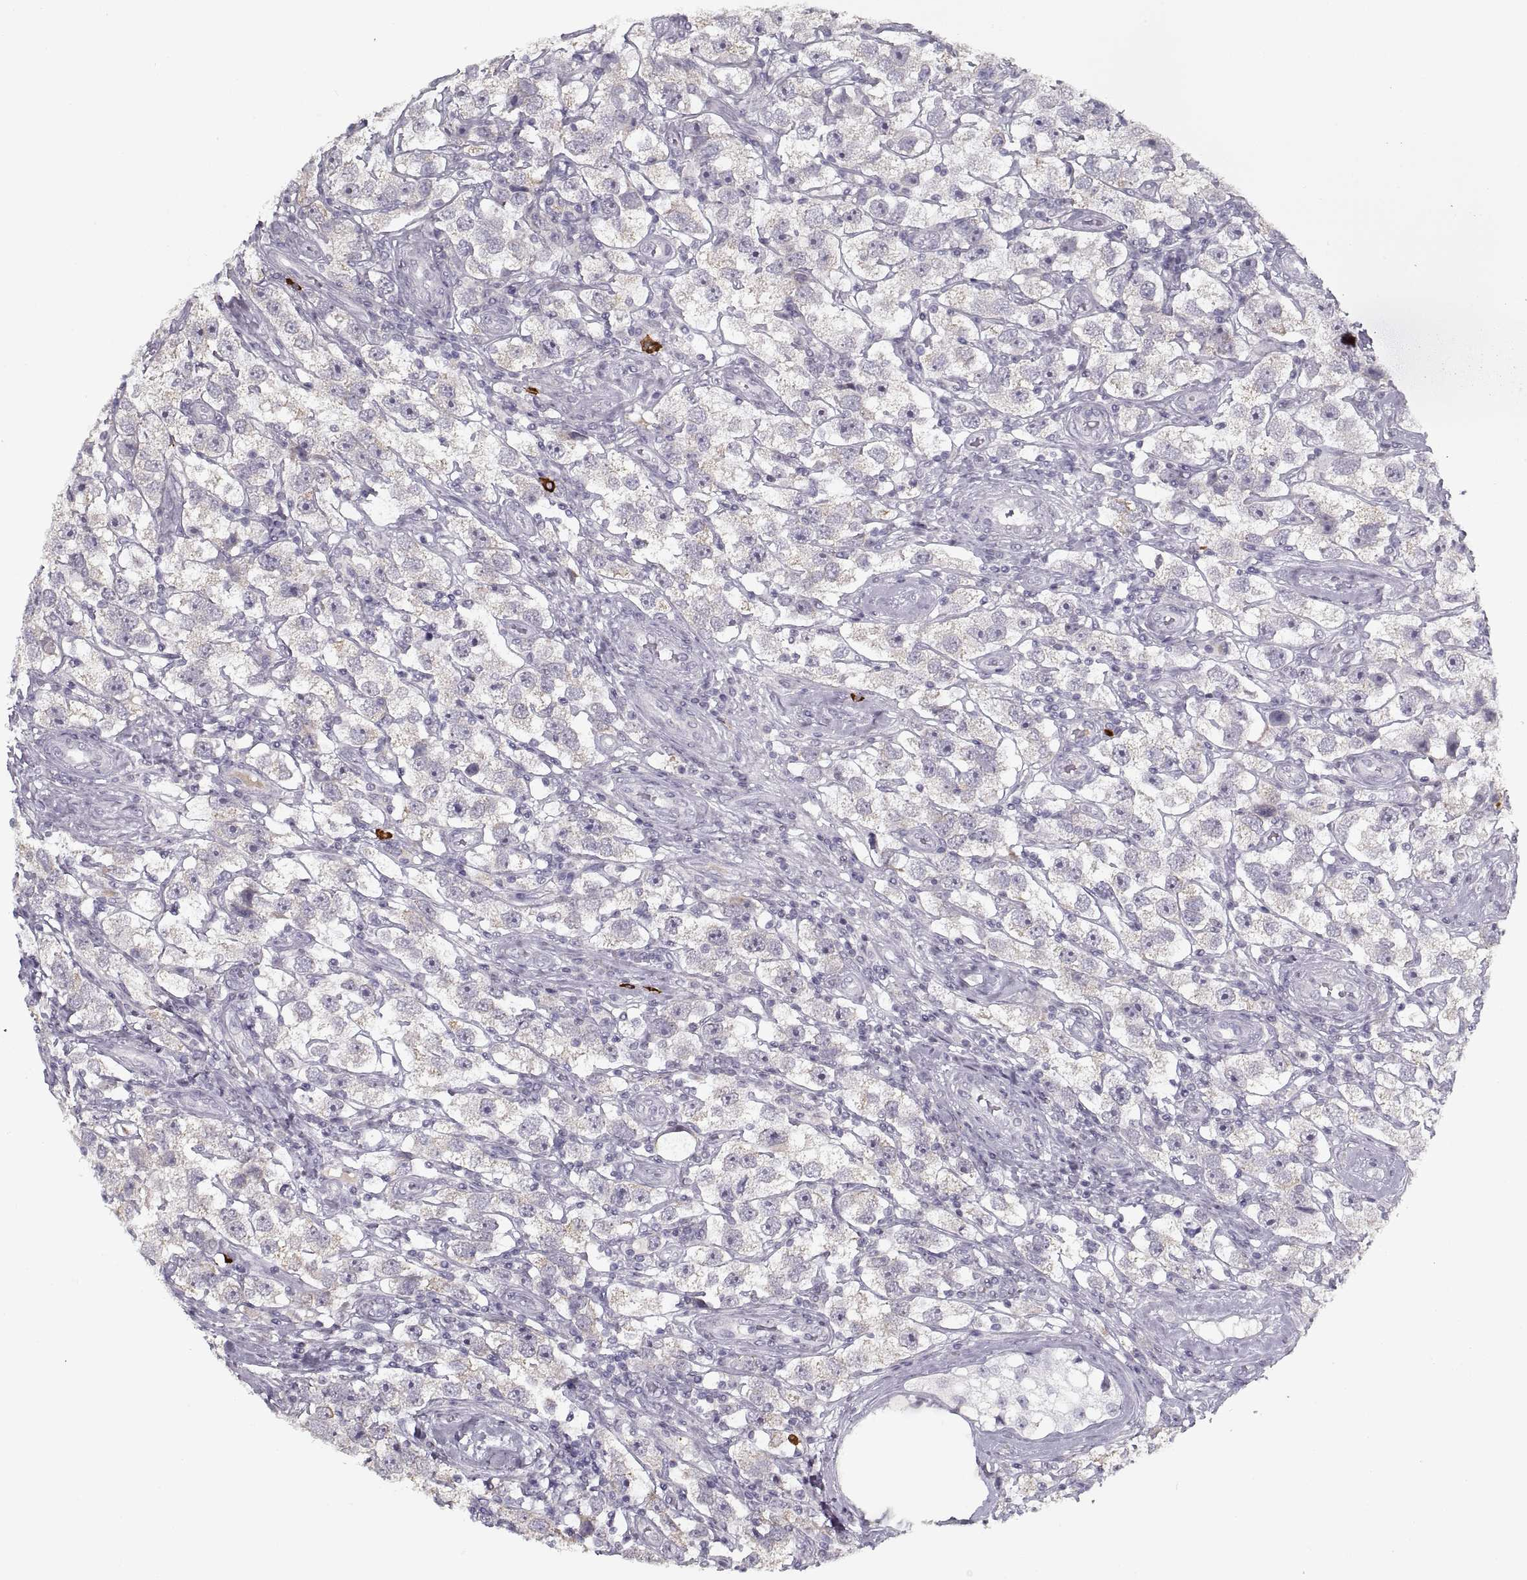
{"staining": {"intensity": "negative", "quantity": "none", "location": "none"}, "tissue": "testis cancer", "cell_type": "Tumor cells", "image_type": "cancer", "snomed": [{"axis": "morphology", "description": "Seminoma, NOS"}, {"axis": "topography", "description": "Testis"}], "caption": "This is an immunohistochemistry (IHC) photomicrograph of seminoma (testis). There is no staining in tumor cells.", "gene": "GAD2", "patient": {"sex": "male", "age": 26}}